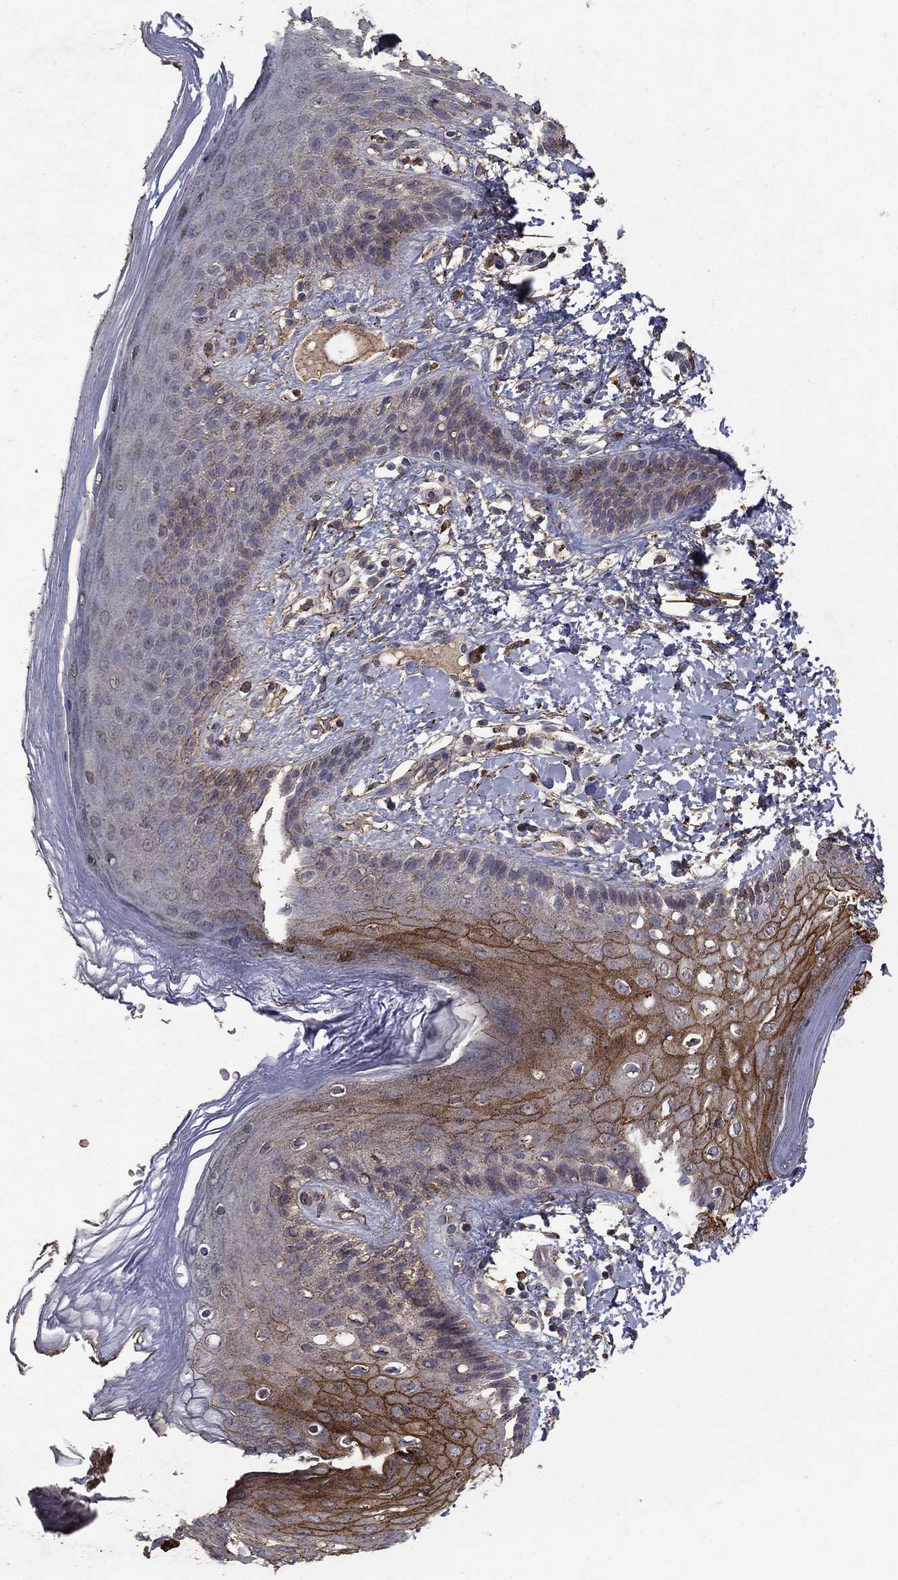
{"staining": {"intensity": "strong", "quantity": "25%-75%", "location": "cytoplasmic/membranous"}, "tissue": "skin", "cell_type": "Epidermal cells", "image_type": "normal", "snomed": [{"axis": "morphology", "description": "Normal tissue, NOS"}, {"axis": "topography", "description": "Anal"}], "caption": "The histopathology image shows staining of normal skin, revealing strong cytoplasmic/membranous protein staining (brown color) within epidermal cells. Ihc stains the protein in brown and the nuclei are stained blue.", "gene": "CD24", "patient": {"sex": "male", "age": 36}}